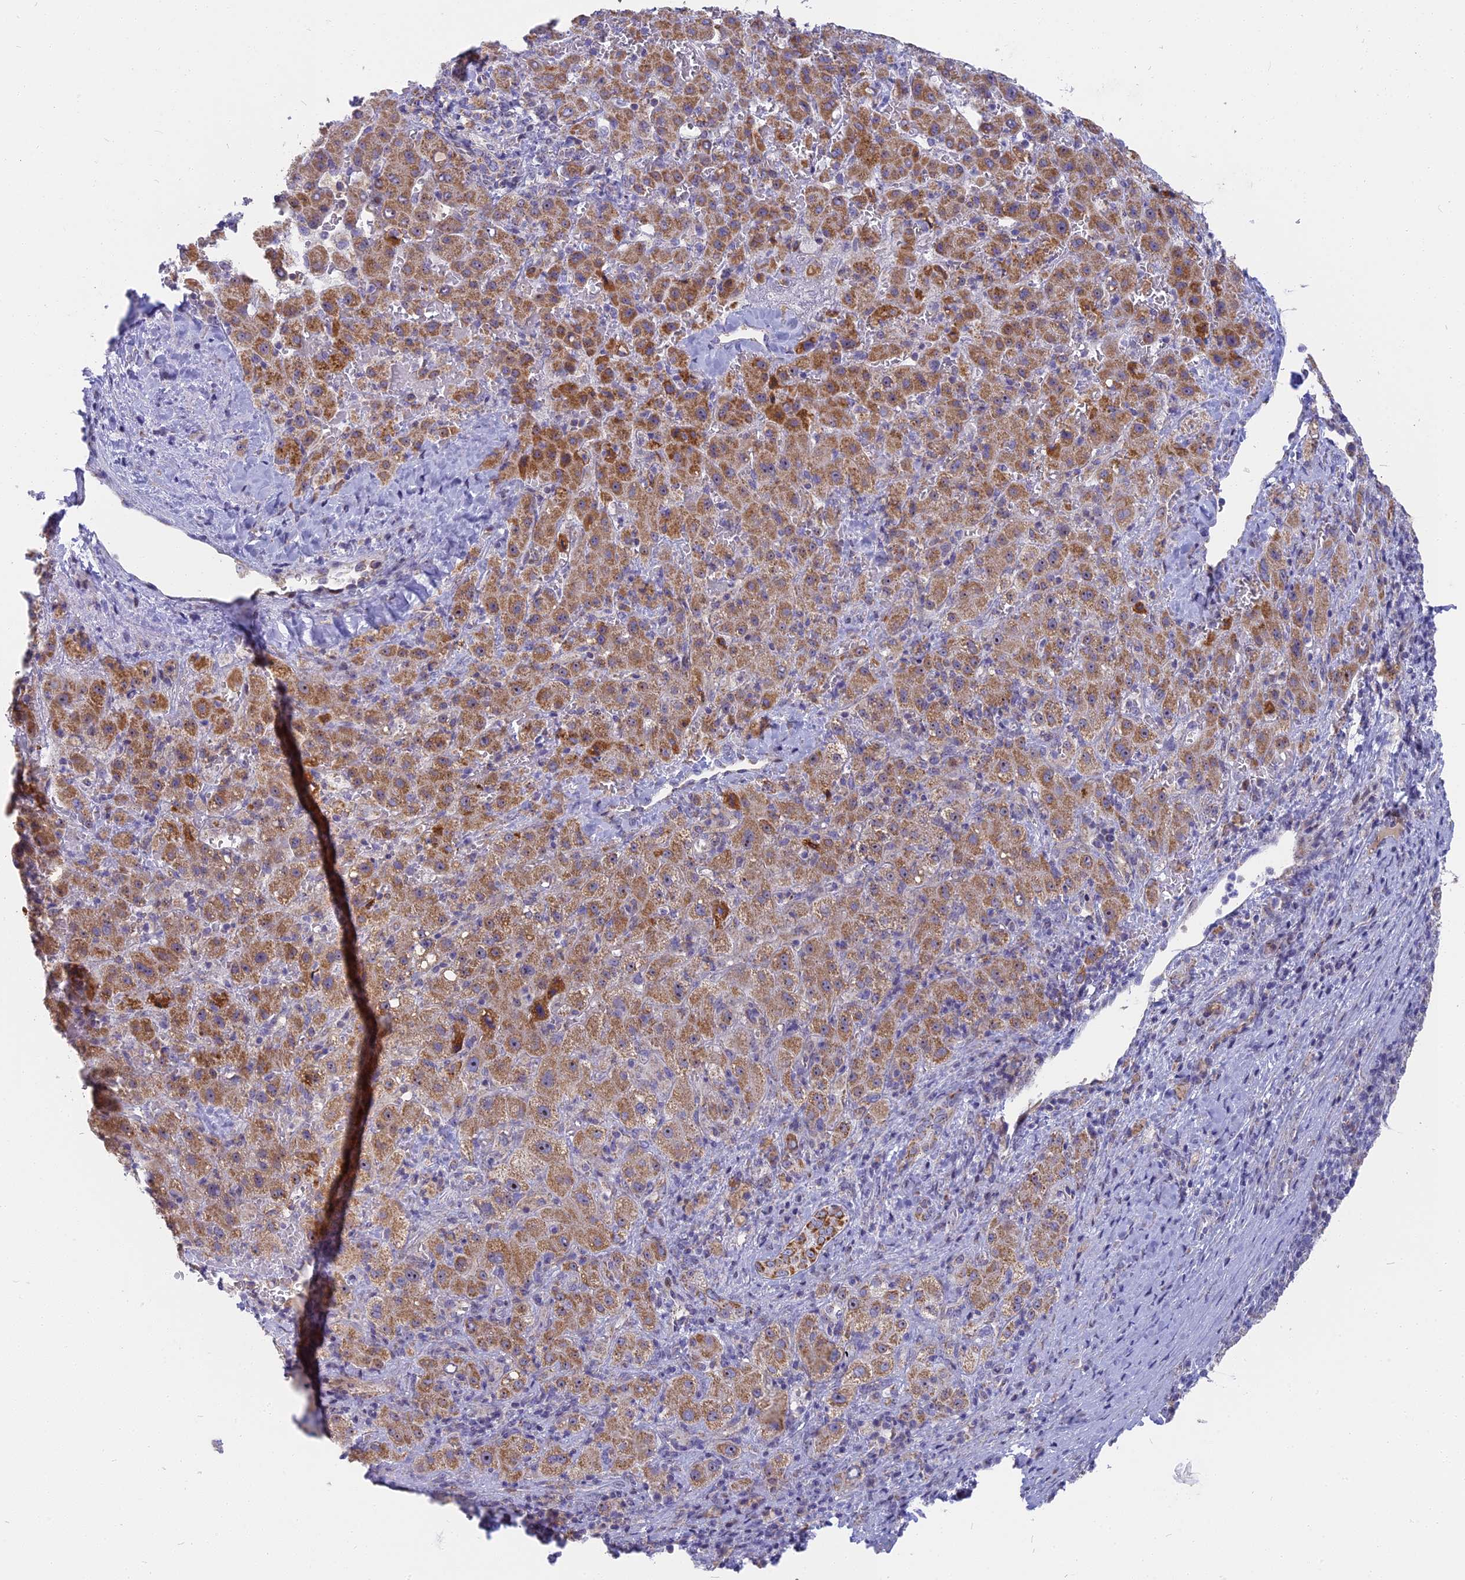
{"staining": {"intensity": "moderate", "quantity": ">75%", "location": "cytoplasmic/membranous"}, "tissue": "liver cancer", "cell_type": "Tumor cells", "image_type": "cancer", "snomed": [{"axis": "morphology", "description": "Carcinoma, Hepatocellular, NOS"}, {"axis": "topography", "description": "Liver"}], "caption": "An IHC photomicrograph of neoplastic tissue is shown. Protein staining in brown highlights moderate cytoplasmic/membranous positivity in hepatocellular carcinoma (liver) within tumor cells. (Brightfield microscopy of DAB IHC at high magnification).", "gene": "DTWD1", "patient": {"sex": "female", "age": 58}}